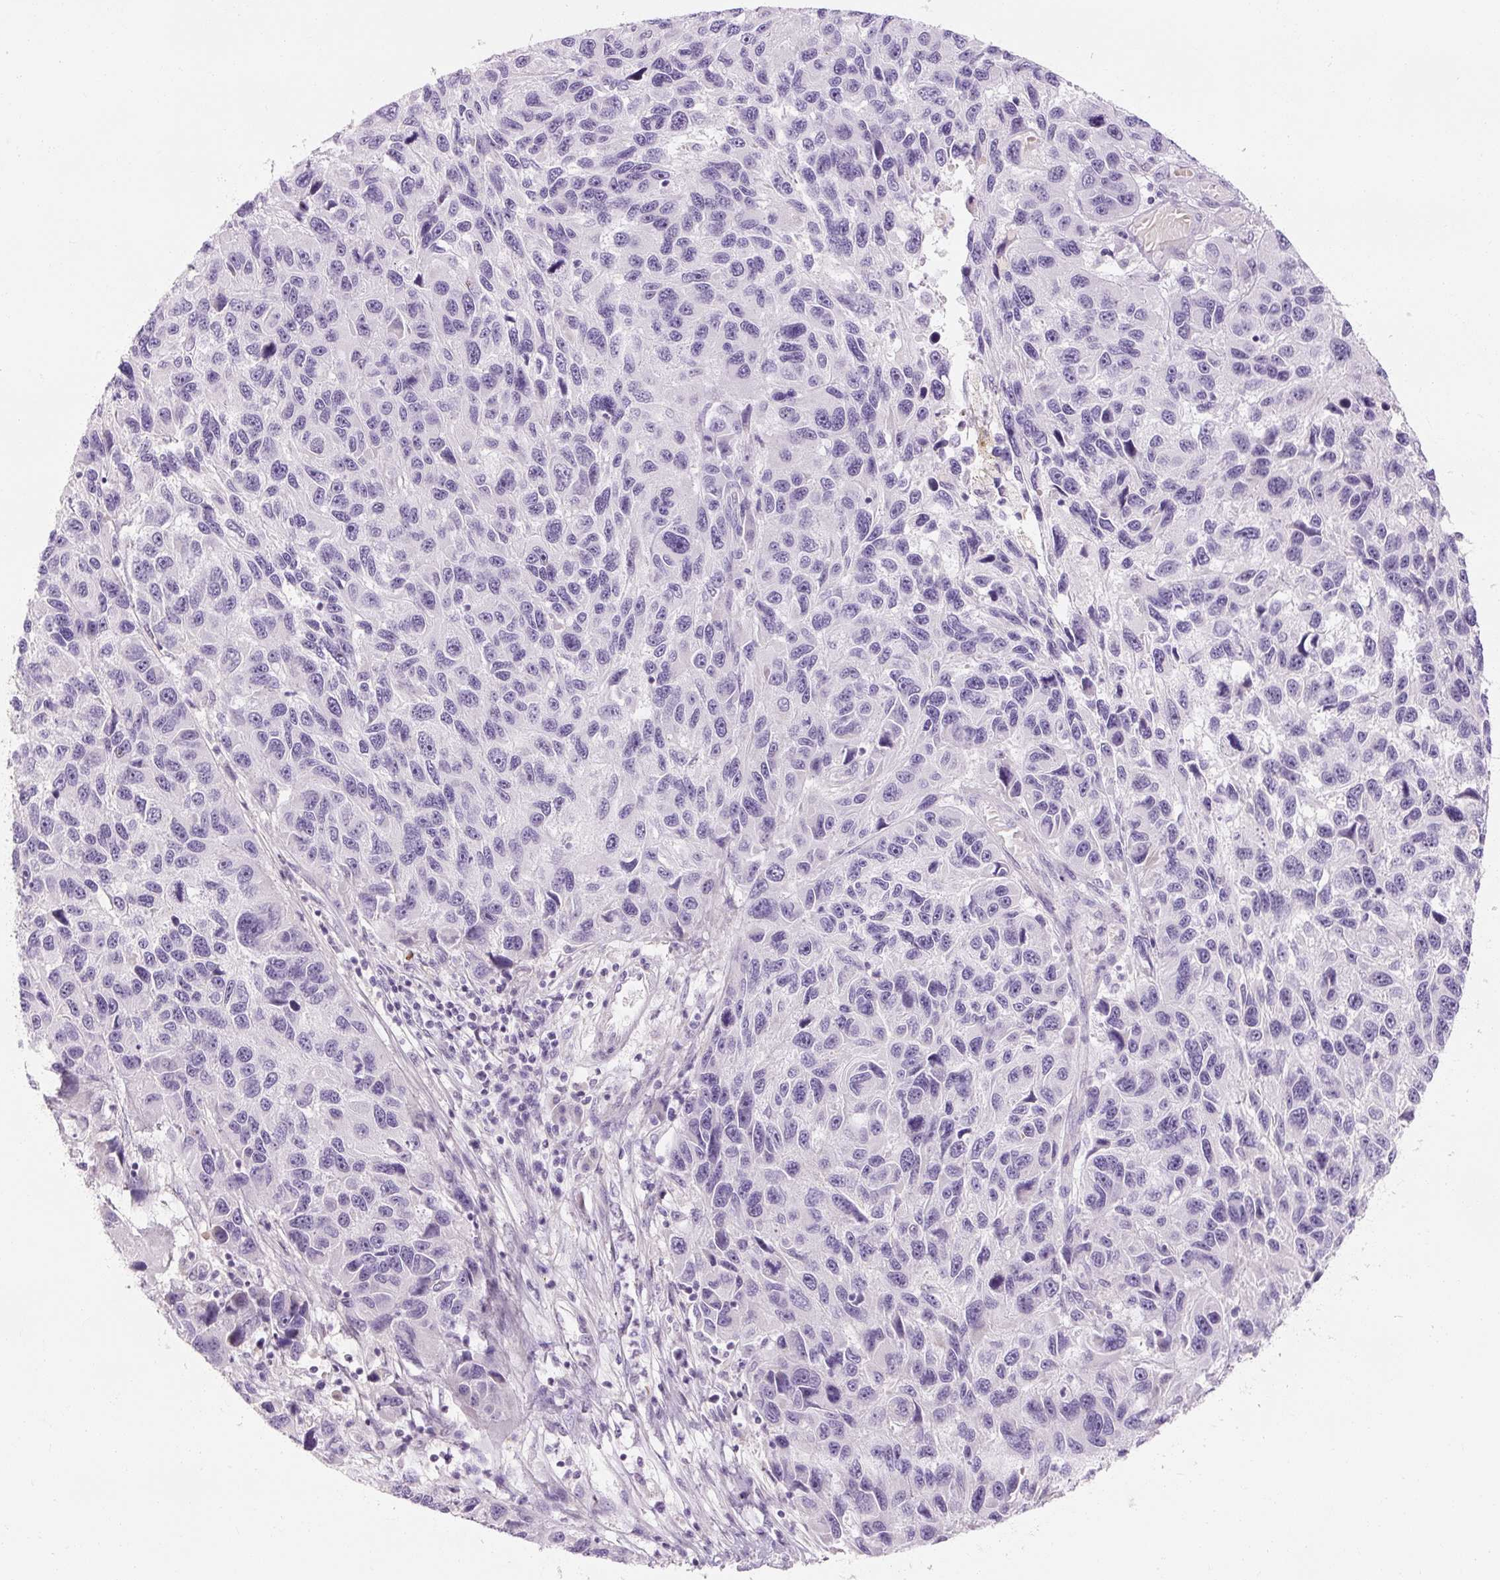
{"staining": {"intensity": "negative", "quantity": "none", "location": "none"}, "tissue": "melanoma", "cell_type": "Tumor cells", "image_type": "cancer", "snomed": [{"axis": "morphology", "description": "Malignant melanoma, NOS"}, {"axis": "topography", "description": "Skin"}], "caption": "Immunohistochemistry (IHC) histopathology image of melanoma stained for a protein (brown), which exhibits no staining in tumor cells. (Brightfield microscopy of DAB (3,3'-diaminobenzidine) immunohistochemistry at high magnification).", "gene": "NFE2L3", "patient": {"sex": "male", "age": 53}}